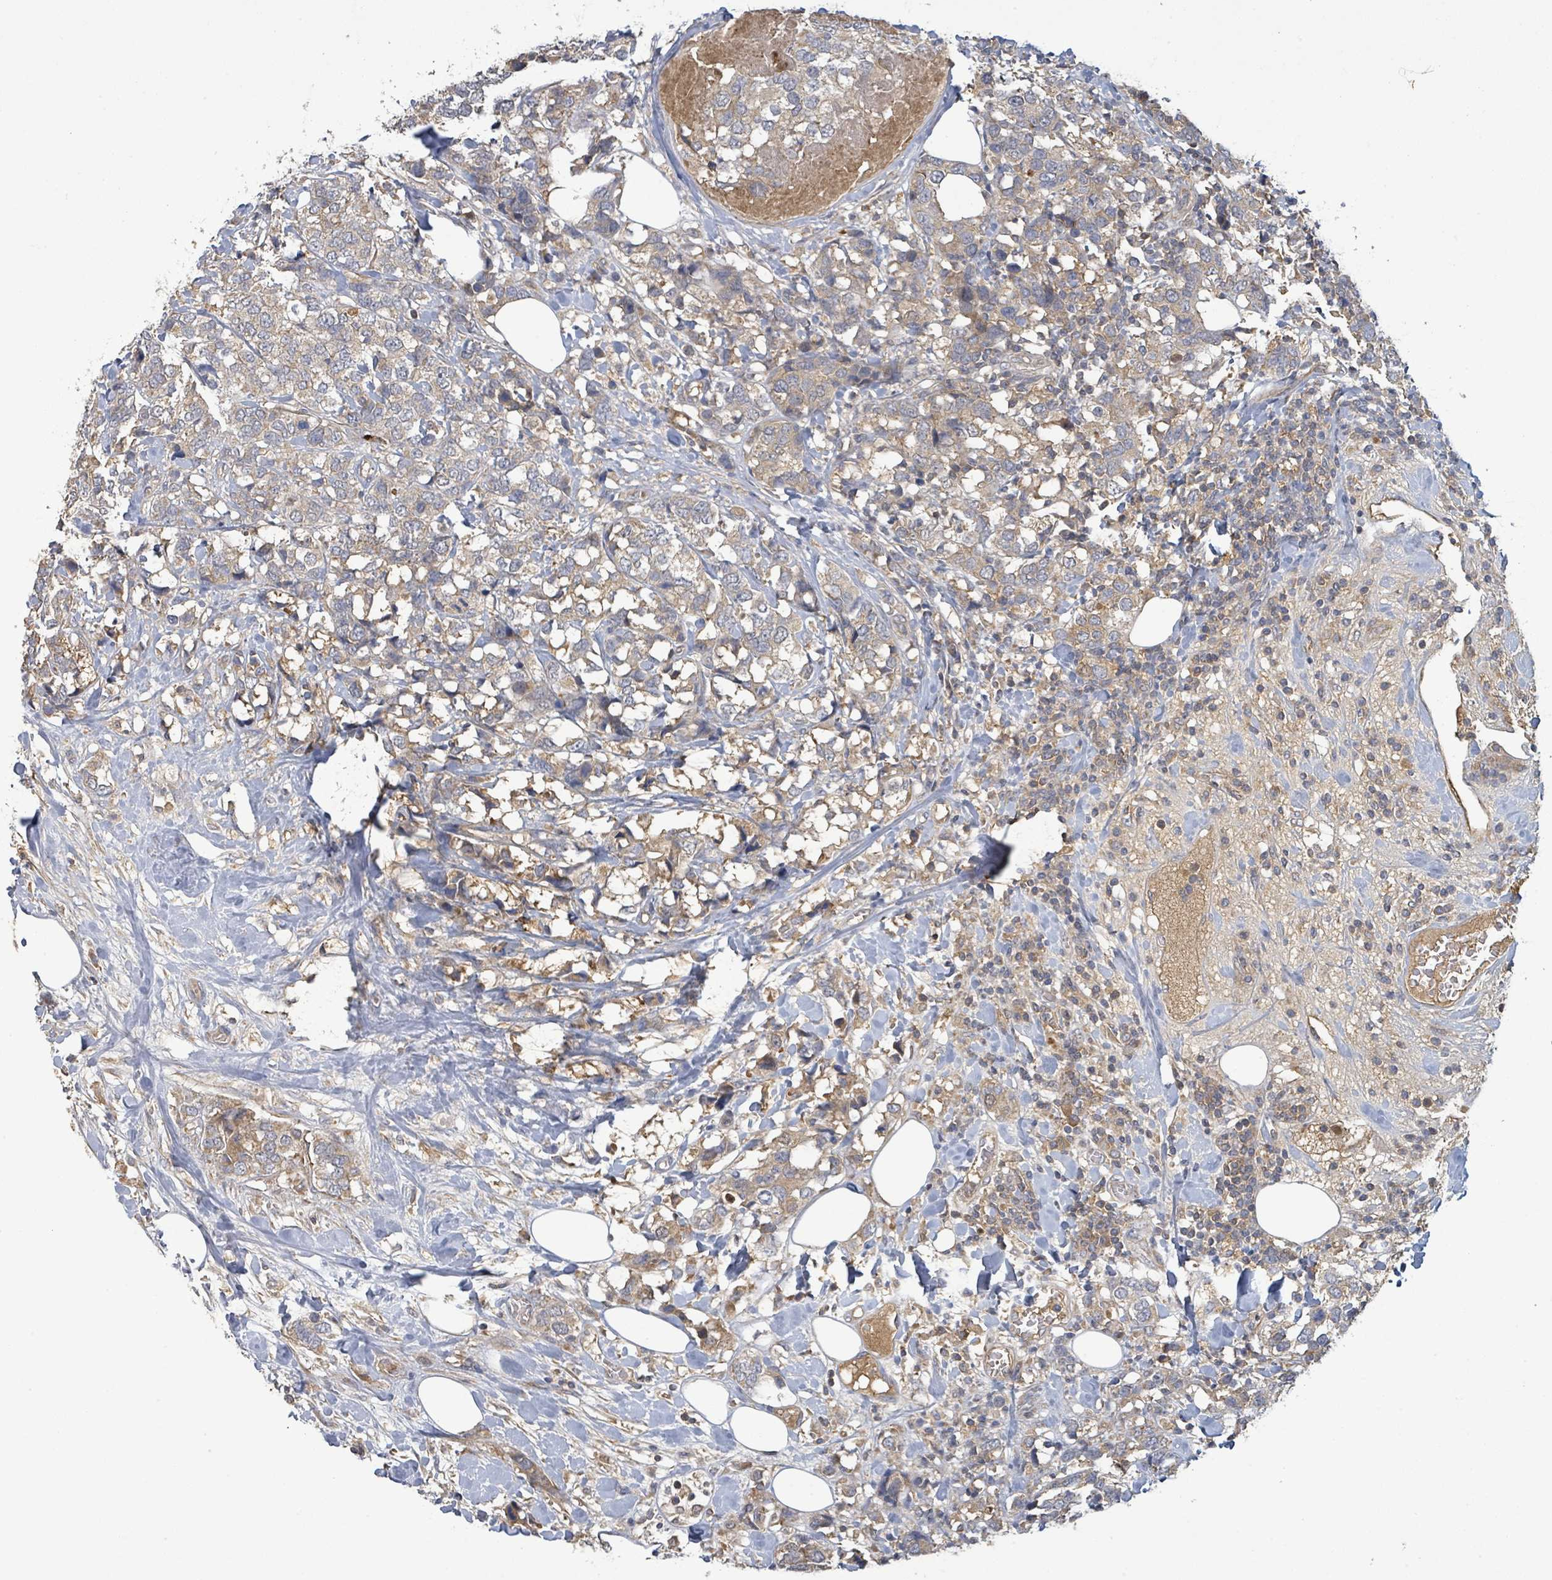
{"staining": {"intensity": "weak", "quantity": ">75%", "location": "cytoplasmic/membranous"}, "tissue": "breast cancer", "cell_type": "Tumor cells", "image_type": "cancer", "snomed": [{"axis": "morphology", "description": "Lobular carcinoma"}, {"axis": "topography", "description": "Breast"}], "caption": "A low amount of weak cytoplasmic/membranous staining is seen in approximately >75% of tumor cells in lobular carcinoma (breast) tissue.", "gene": "STARD4", "patient": {"sex": "female", "age": 59}}